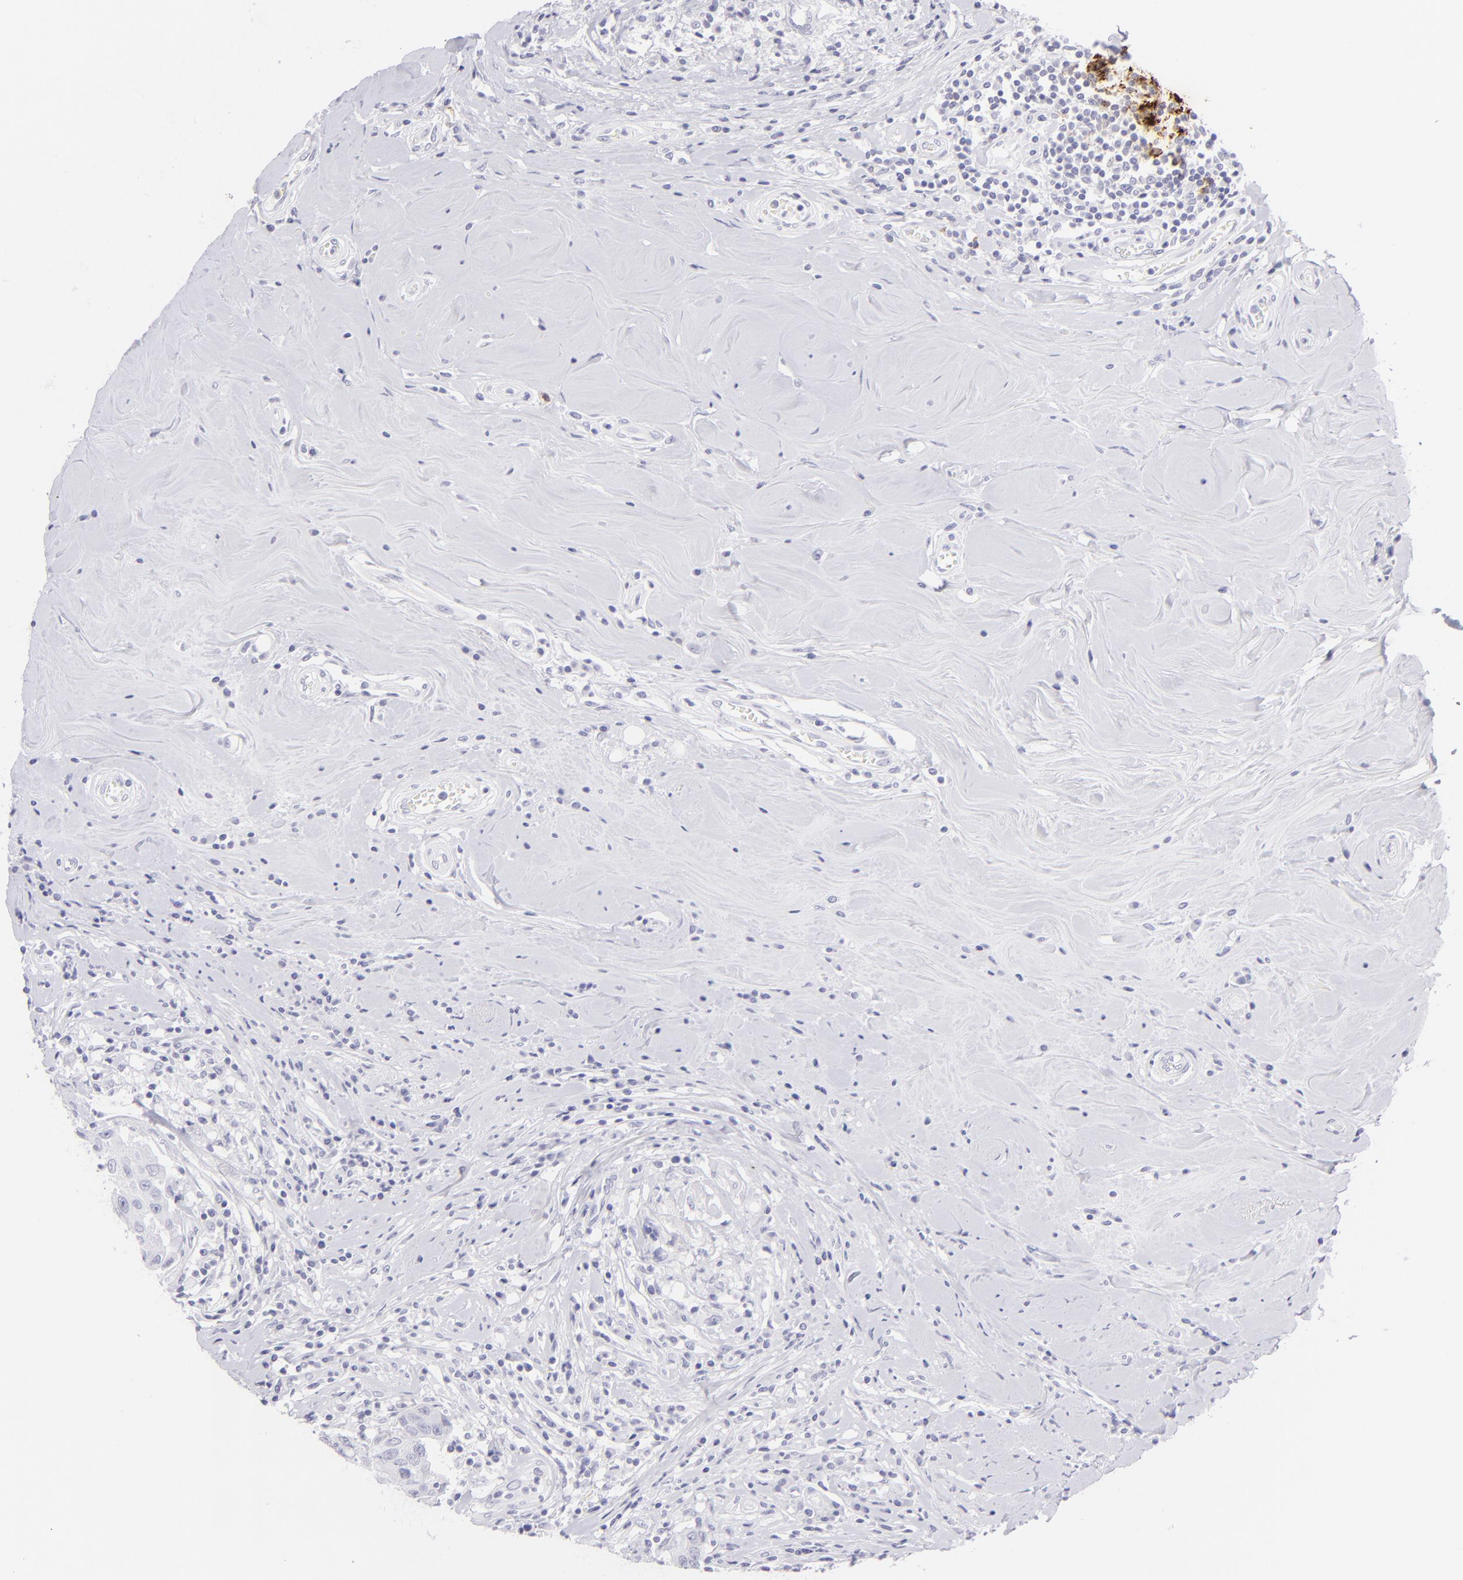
{"staining": {"intensity": "negative", "quantity": "none", "location": "none"}, "tissue": "breast cancer", "cell_type": "Tumor cells", "image_type": "cancer", "snomed": [{"axis": "morphology", "description": "Duct carcinoma"}, {"axis": "topography", "description": "Breast"}], "caption": "IHC micrograph of human breast cancer (intraductal carcinoma) stained for a protein (brown), which shows no expression in tumor cells. Brightfield microscopy of immunohistochemistry (IHC) stained with DAB (brown) and hematoxylin (blue), captured at high magnification.", "gene": "FCER2", "patient": {"sex": "female", "age": 27}}